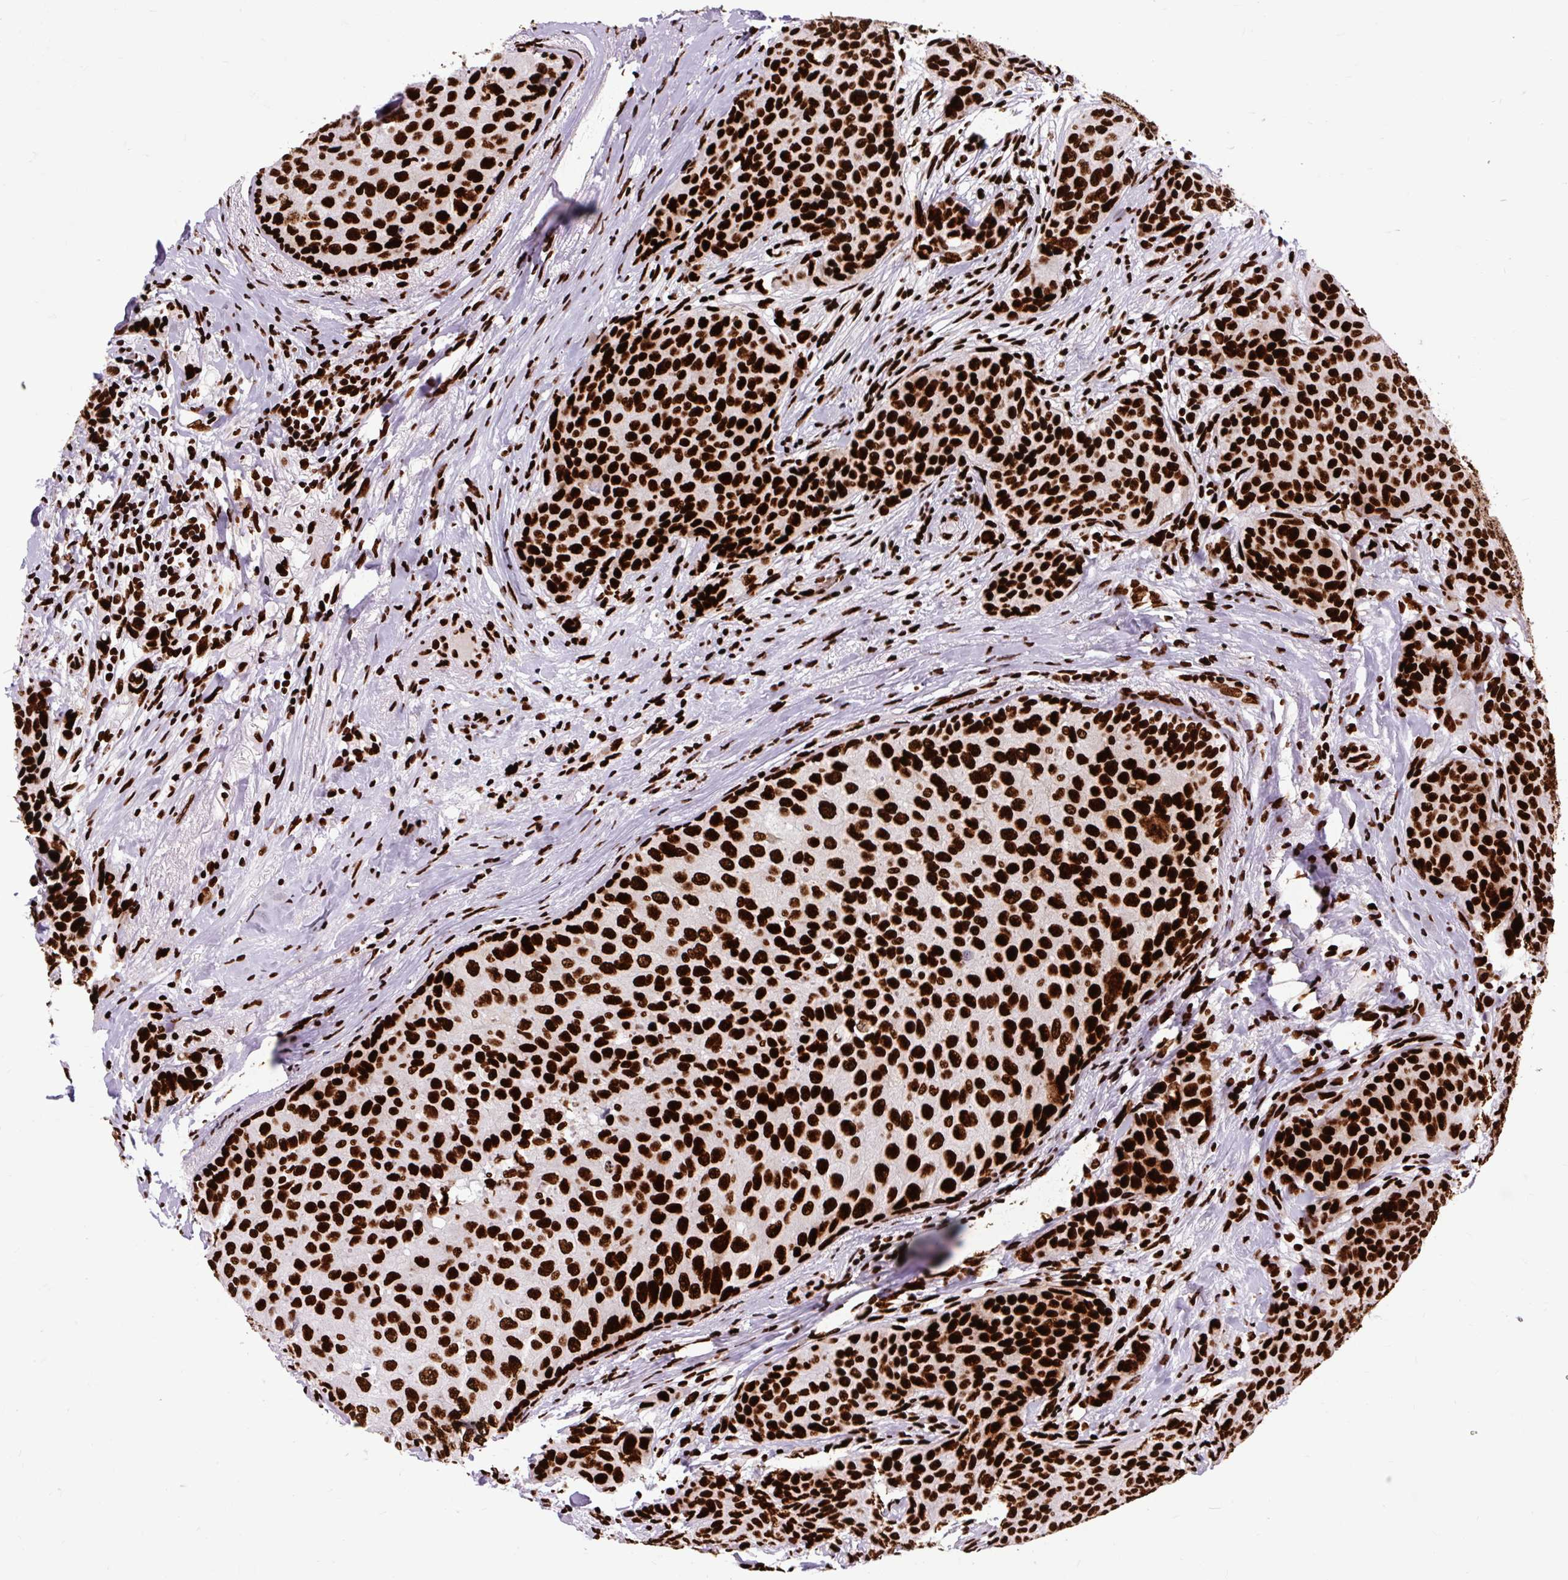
{"staining": {"intensity": "strong", "quantity": ">75%", "location": "nuclear"}, "tissue": "breast cancer", "cell_type": "Tumor cells", "image_type": "cancer", "snomed": [{"axis": "morphology", "description": "Duct carcinoma"}, {"axis": "topography", "description": "Breast"}], "caption": "Human breast infiltrating ductal carcinoma stained for a protein (brown) demonstrates strong nuclear positive positivity in about >75% of tumor cells.", "gene": "FUS", "patient": {"sex": "female", "age": 47}}